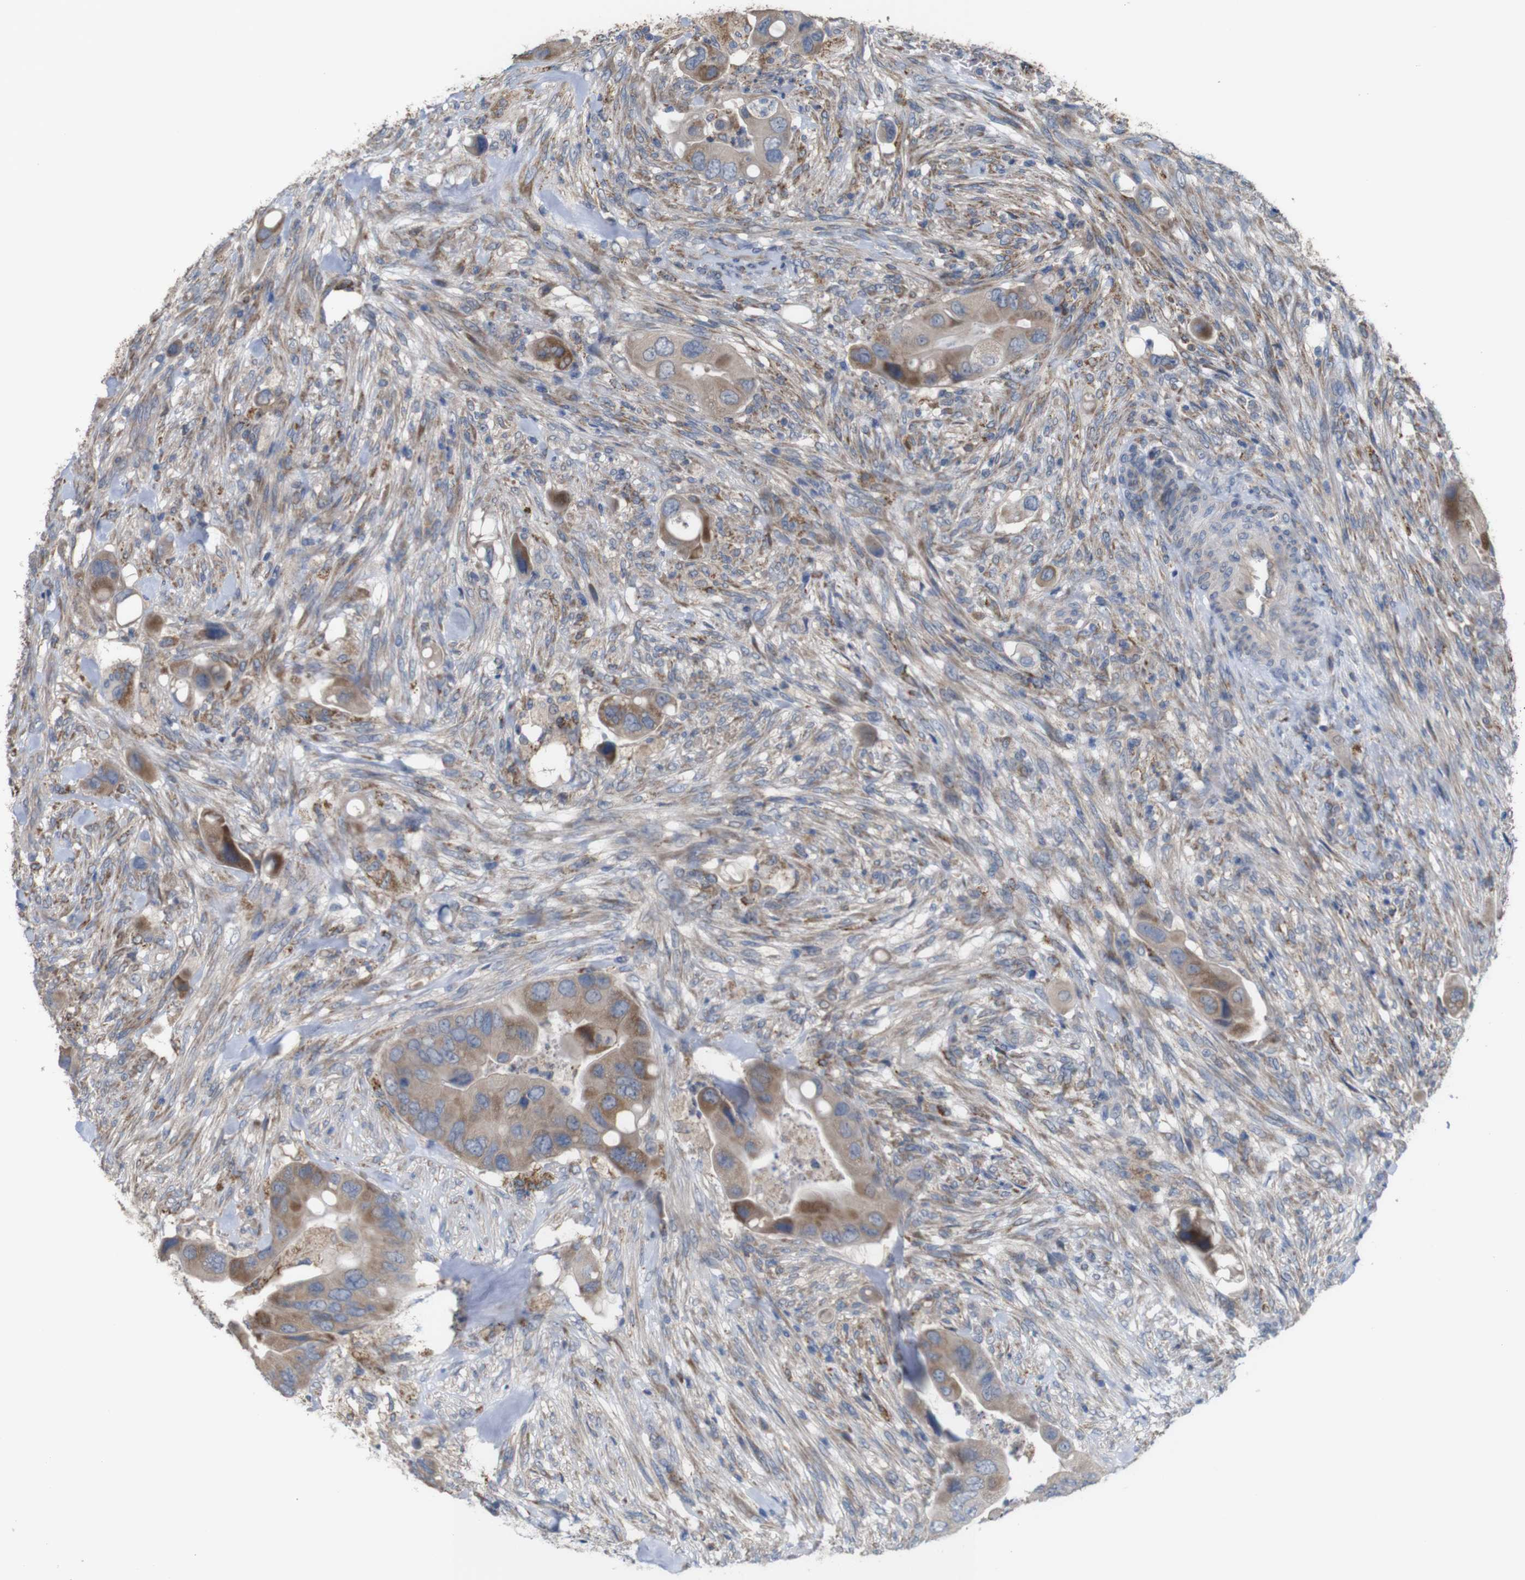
{"staining": {"intensity": "moderate", "quantity": ">75%", "location": "cytoplasmic/membranous"}, "tissue": "colorectal cancer", "cell_type": "Tumor cells", "image_type": "cancer", "snomed": [{"axis": "morphology", "description": "Adenocarcinoma, NOS"}, {"axis": "topography", "description": "Rectum"}], "caption": "High-power microscopy captured an immunohistochemistry (IHC) image of colorectal cancer (adenocarcinoma), revealing moderate cytoplasmic/membranous expression in about >75% of tumor cells.", "gene": "PTPRR", "patient": {"sex": "female", "age": 57}}